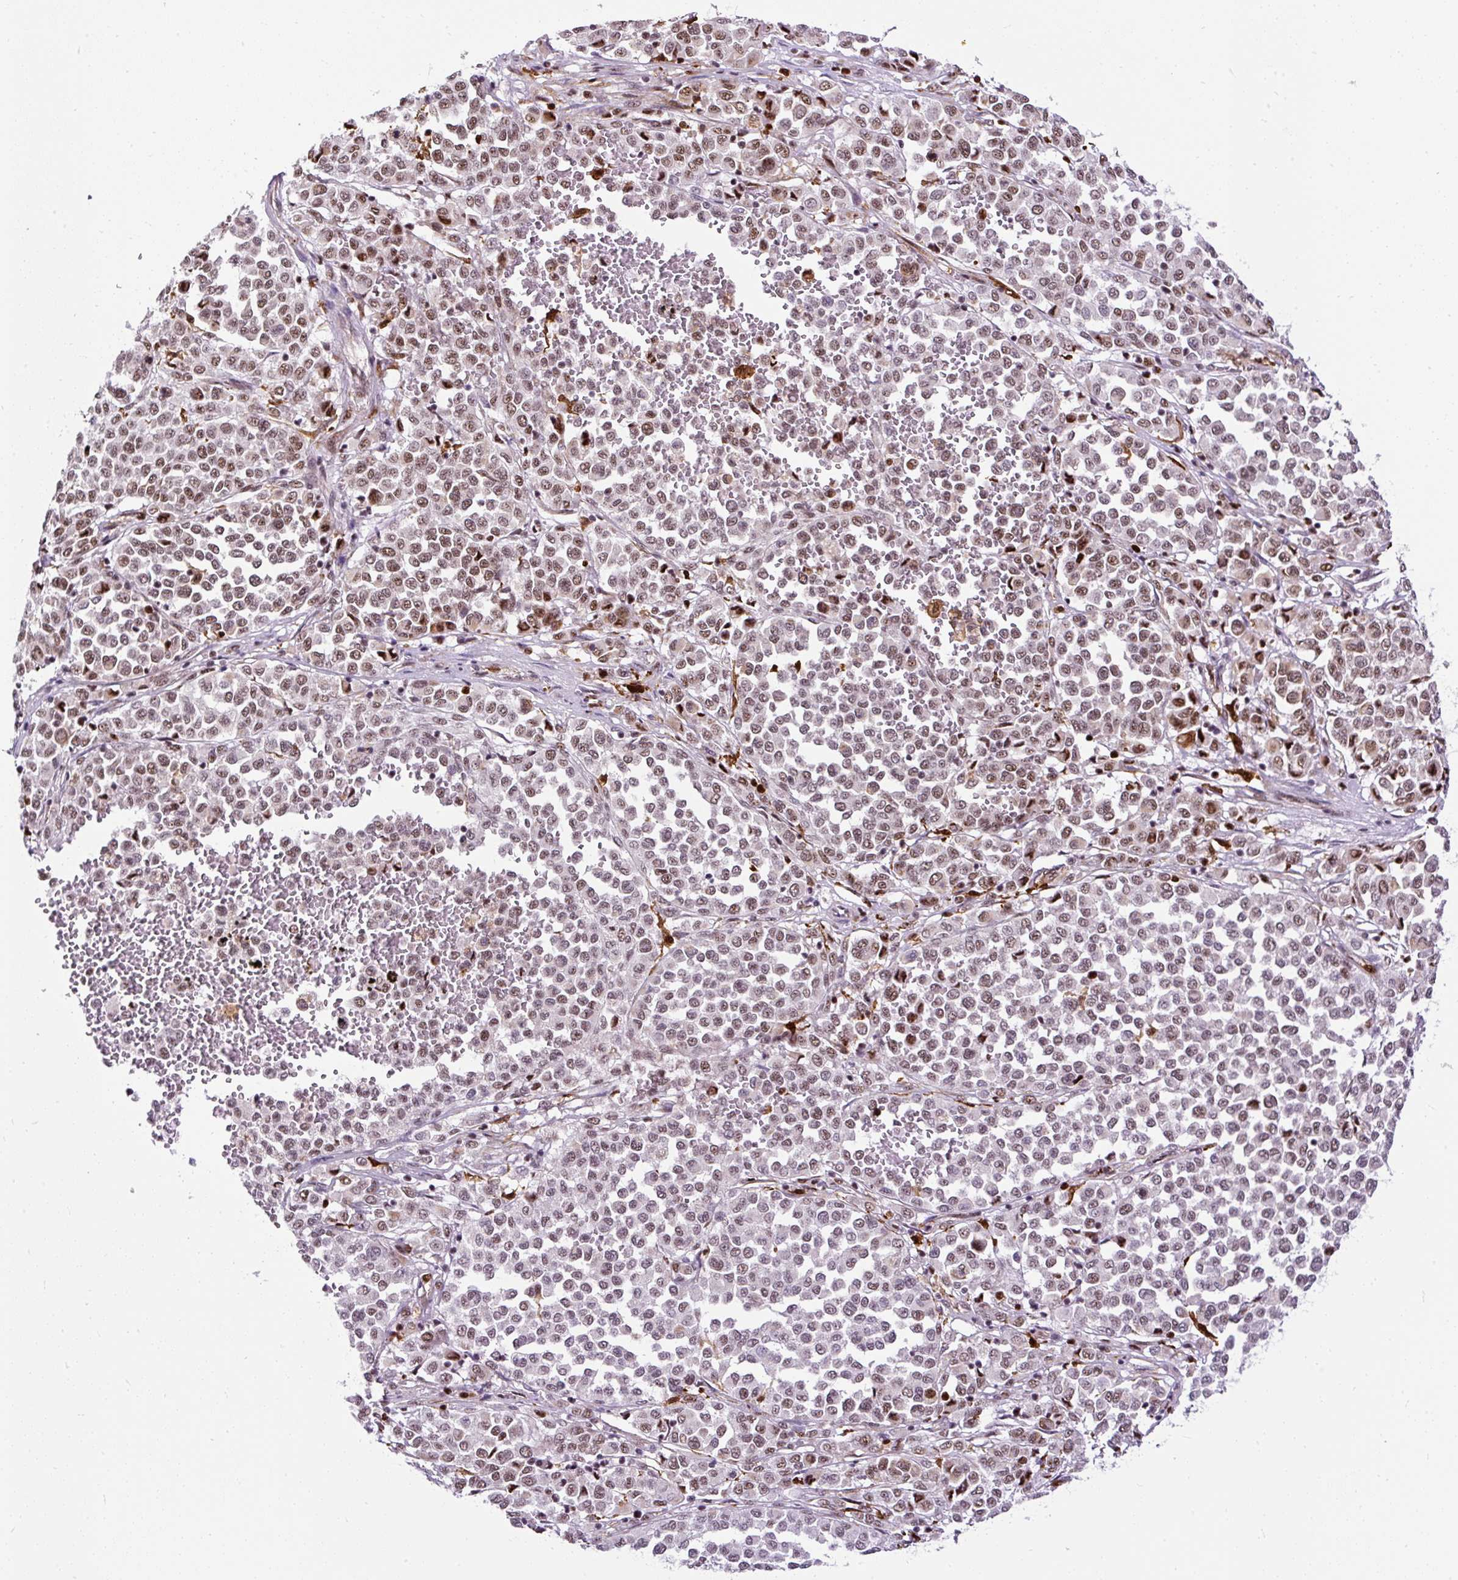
{"staining": {"intensity": "moderate", "quantity": ">75%", "location": "nuclear"}, "tissue": "melanoma", "cell_type": "Tumor cells", "image_type": "cancer", "snomed": [{"axis": "morphology", "description": "Malignant melanoma, Metastatic site"}, {"axis": "topography", "description": "Pancreas"}], "caption": "Immunohistochemical staining of human malignant melanoma (metastatic site) demonstrates moderate nuclear protein staining in about >75% of tumor cells.", "gene": "LUC7L2", "patient": {"sex": "female", "age": 30}}